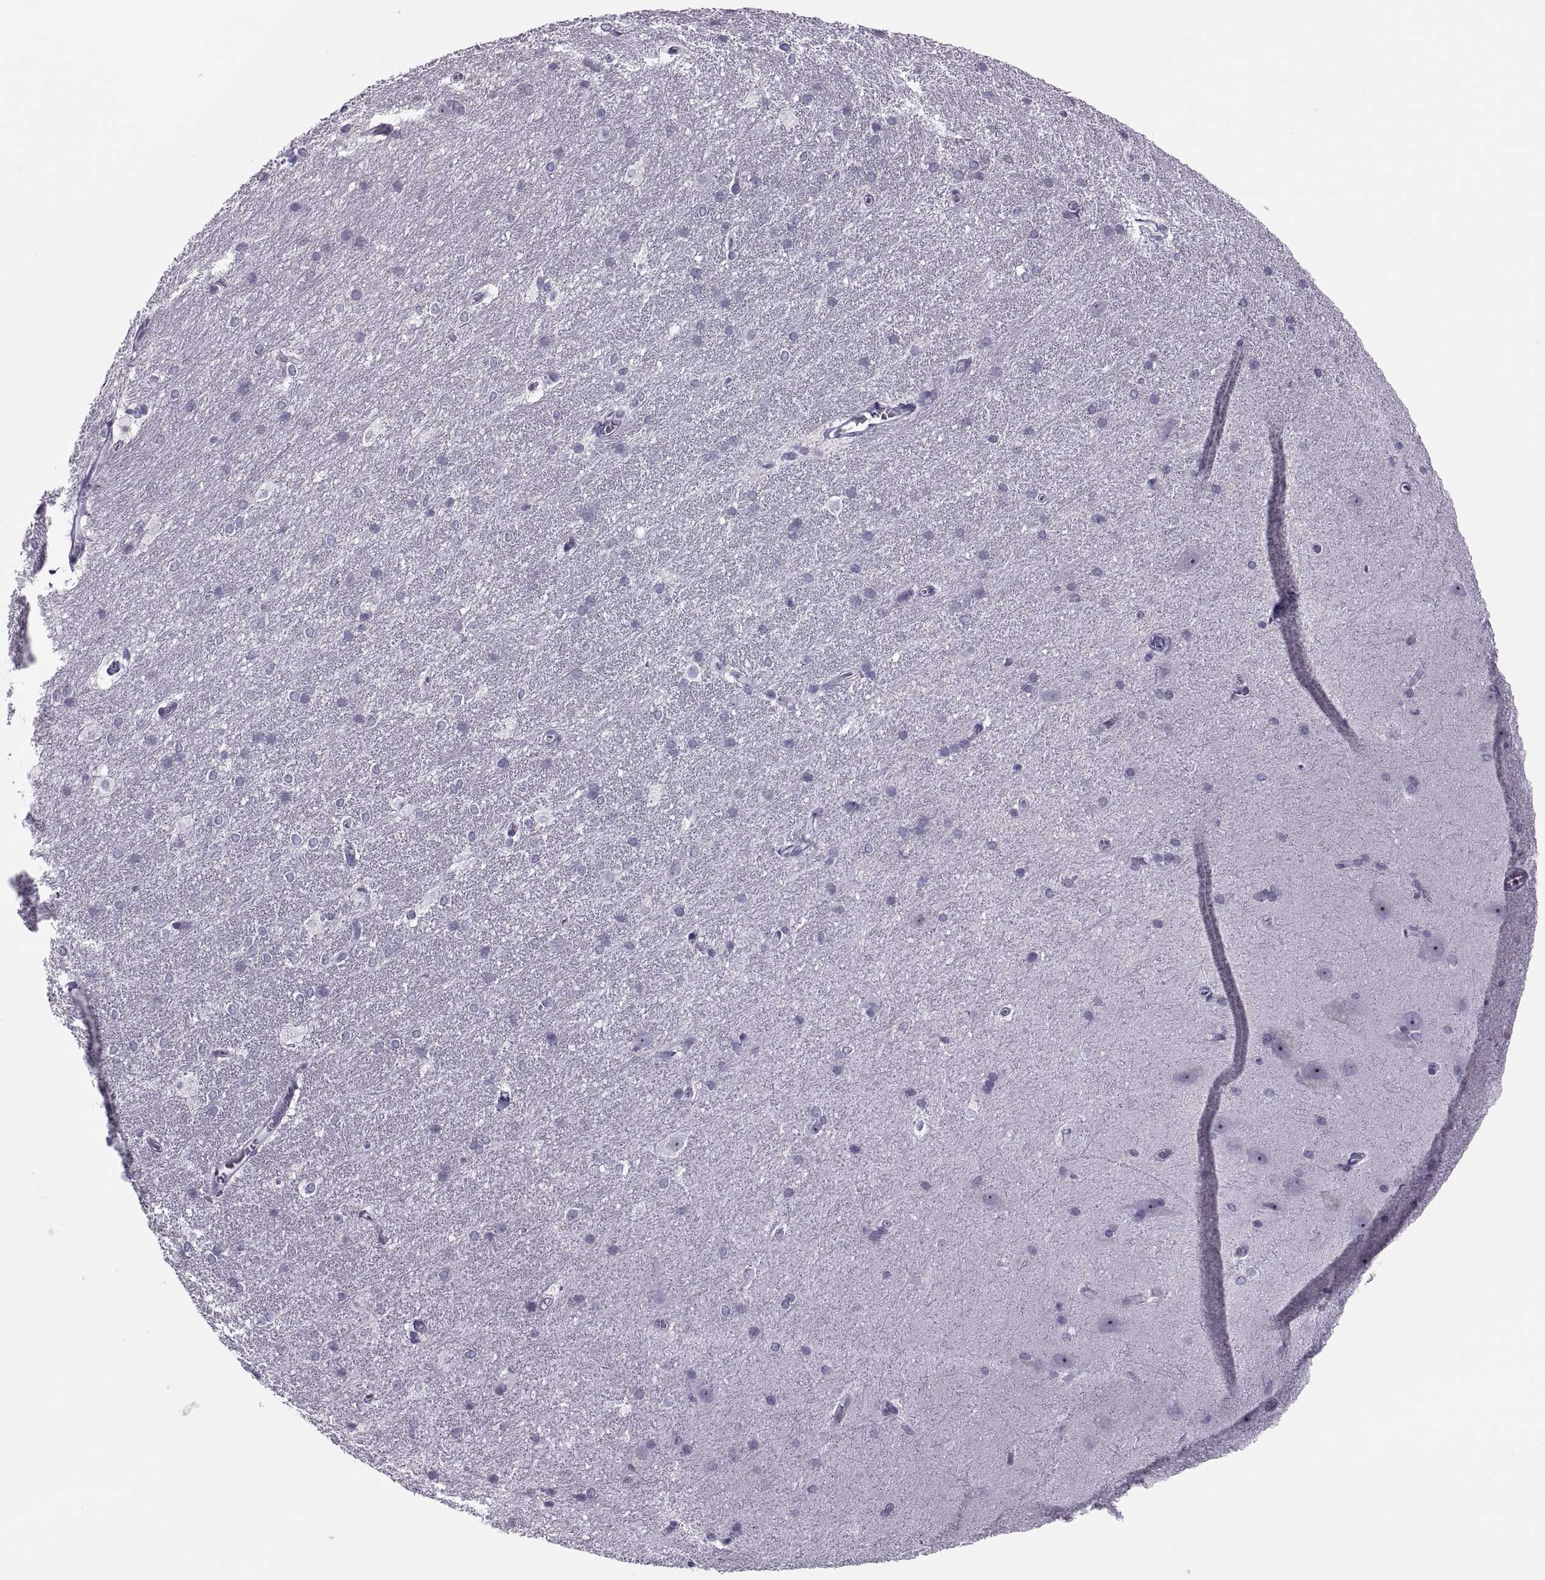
{"staining": {"intensity": "negative", "quantity": "none", "location": "none"}, "tissue": "hippocampus", "cell_type": "Glial cells", "image_type": "normal", "snomed": [{"axis": "morphology", "description": "Normal tissue, NOS"}, {"axis": "topography", "description": "Cerebral cortex"}, {"axis": "topography", "description": "Hippocampus"}], "caption": "The image displays no staining of glial cells in unremarkable hippocampus. (Brightfield microscopy of DAB (3,3'-diaminobenzidine) immunohistochemistry at high magnification).", "gene": "FAM24A", "patient": {"sex": "female", "age": 19}}